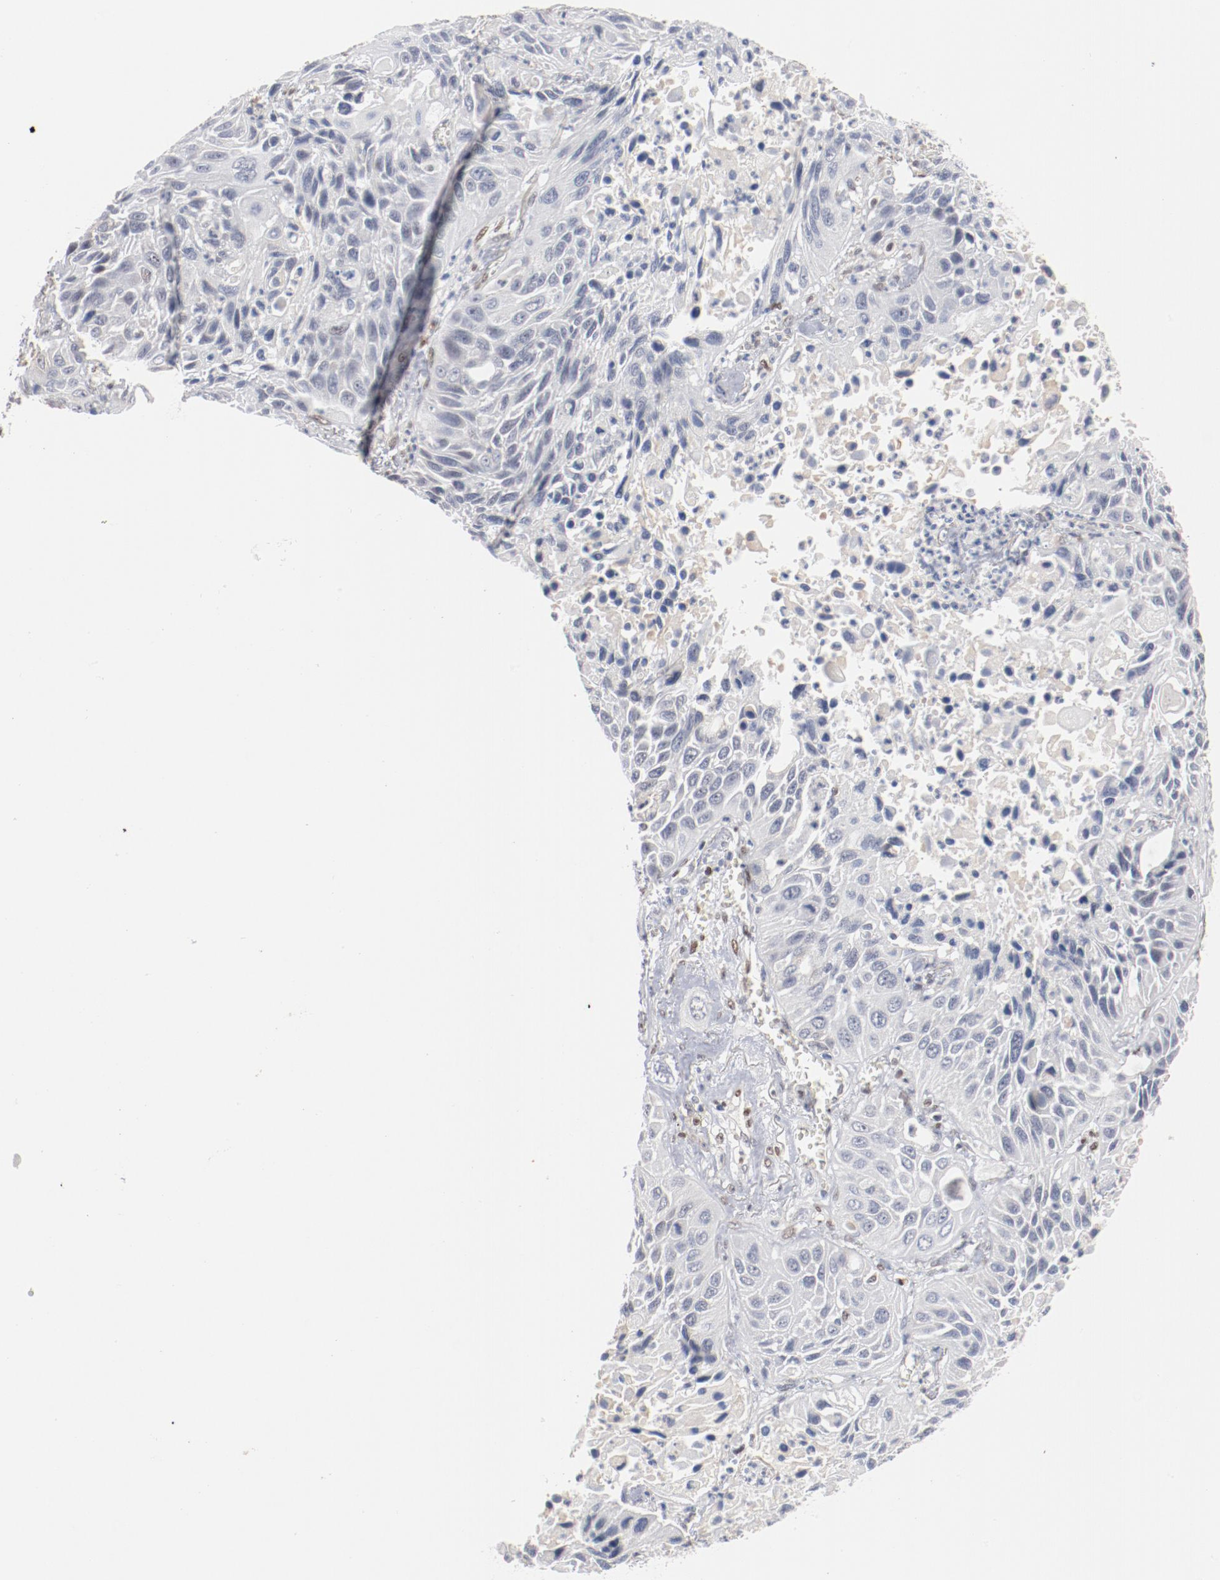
{"staining": {"intensity": "negative", "quantity": "none", "location": "none"}, "tissue": "lung cancer", "cell_type": "Tumor cells", "image_type": "cancer", "snomed": [{"axis": "morphology", "description": "Squamous cell carcinoma, NOS"}, {"axis": "topography", "description": "Lung"}], "caption": "Histopathology image shows no significant protein expression in tumor cells of lung cancer (squamous cell carcinoma).", "gene": "ZEB2", "patient": {"sex": "female", "age": 76}}